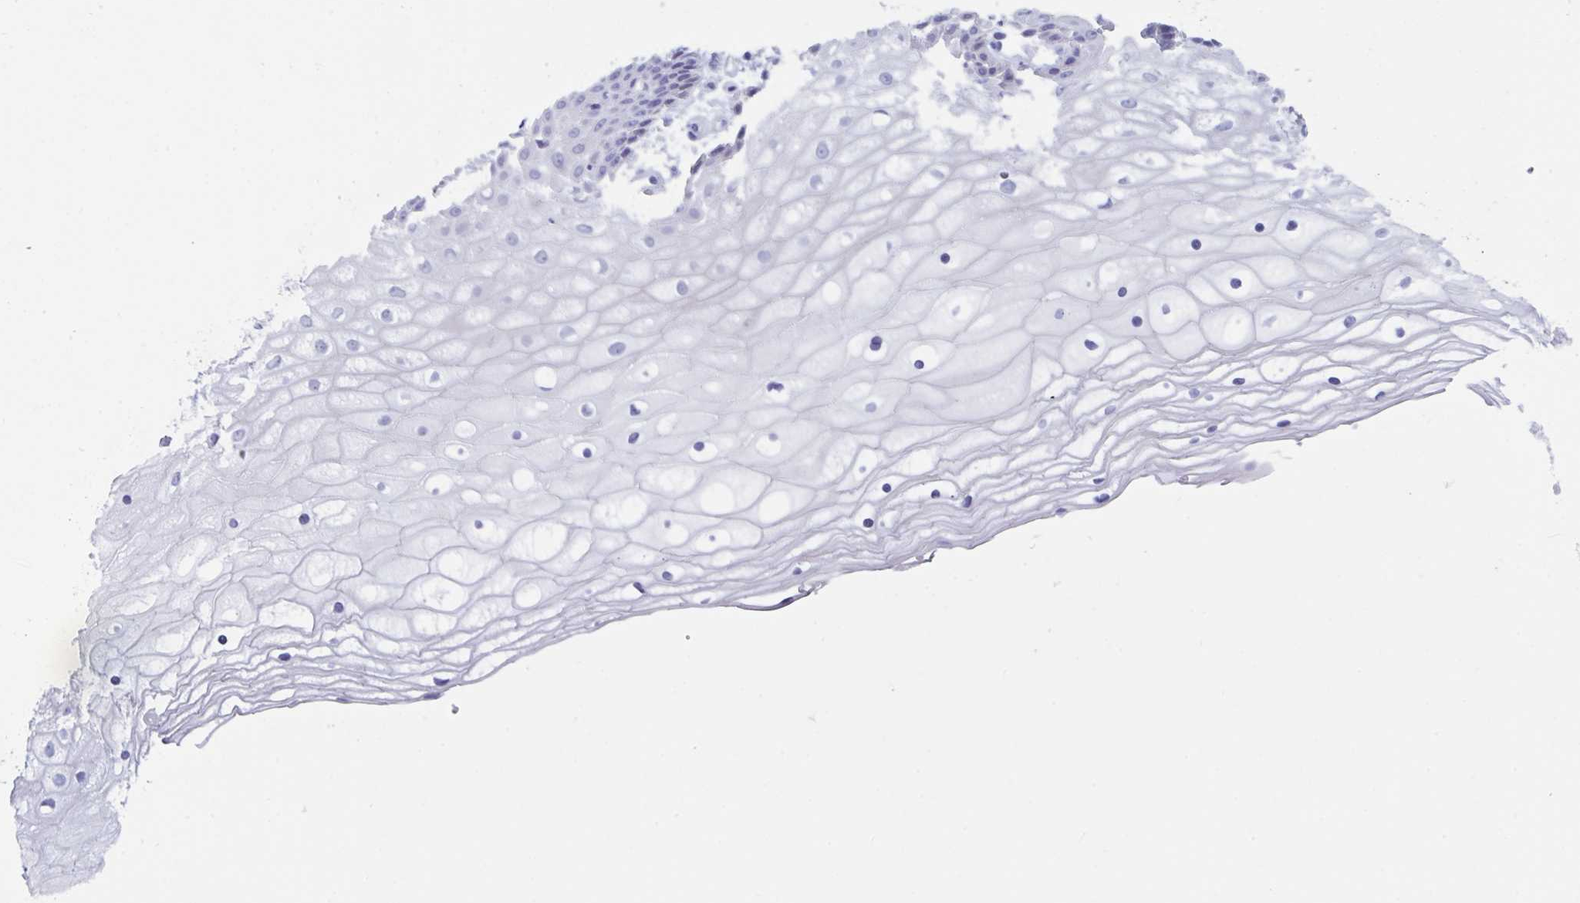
{"staining": {"intensity": "negative", "quantity": "none", "location": "none"}, "tissue": "cervix", "cell_type": "Glandular cells", "image_type": "normal", "snomed": [{"axis": "morphology", "description": "Normal tissue, NOS"}, {"axis": "topography", "description": "Cervix"}], "caption": "IHC of unremarkable cervix demonstrates no staining in glandular cells.", "gene": "ZPBP", "patient": {"sex": "female", "age": 36}}